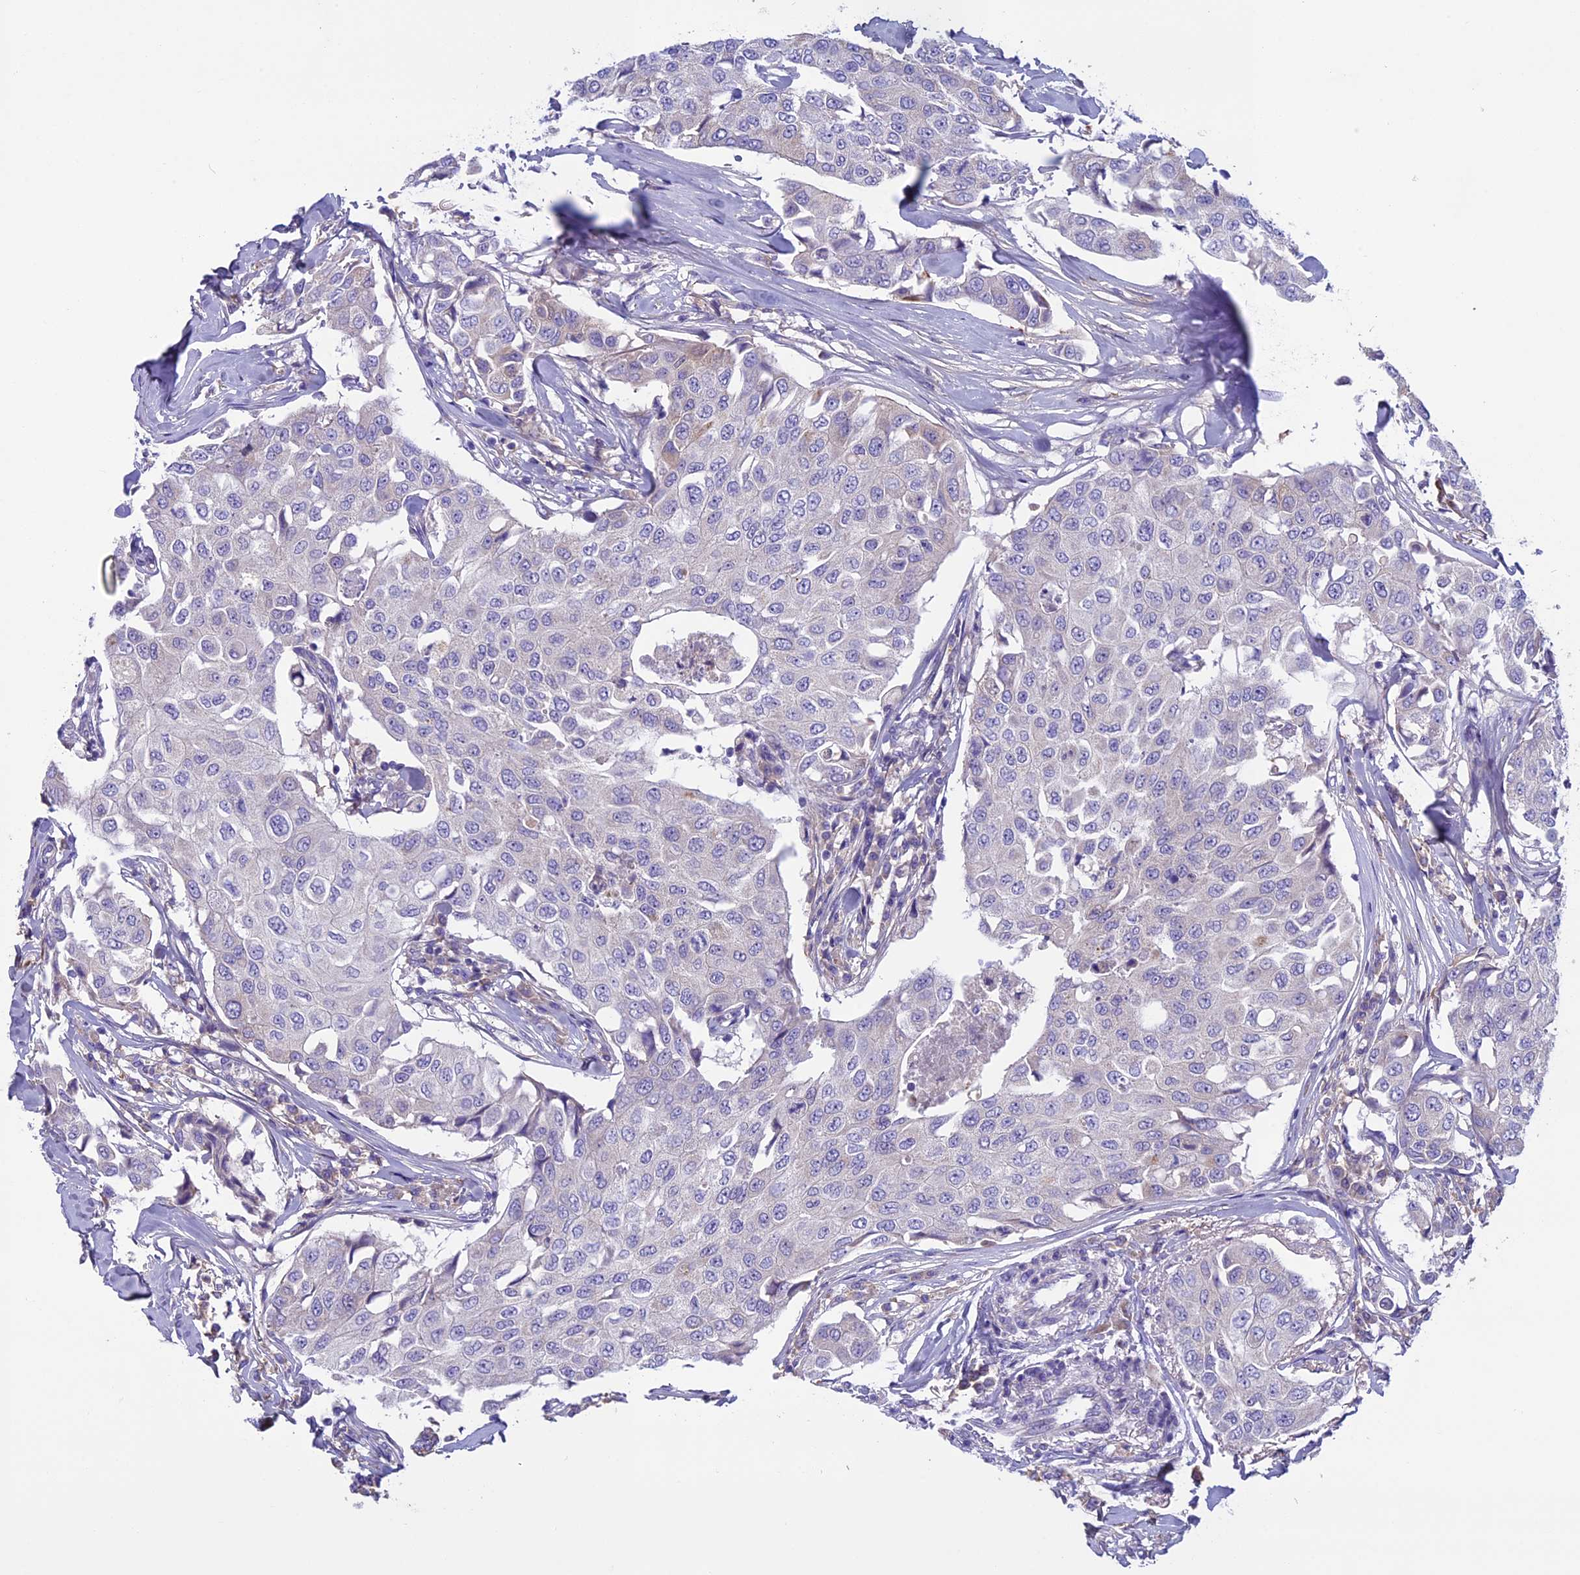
{"staining": {"intensity": "negative", "quantity": "none", "location": "none"}, "tissue": "breast cancer", "cell_type": "Tumor cells", "image_type": "cancer", "snomed": [{"axis": "morphology", "description": "Duct carcinoma"}, {"axis": "topography", "description": "Breast"}], "caption": "Tumor cells show no significant protein staining in breast cancer.", "gene": "DCTN5", "patient": {"sex": "female", "age": 80}}